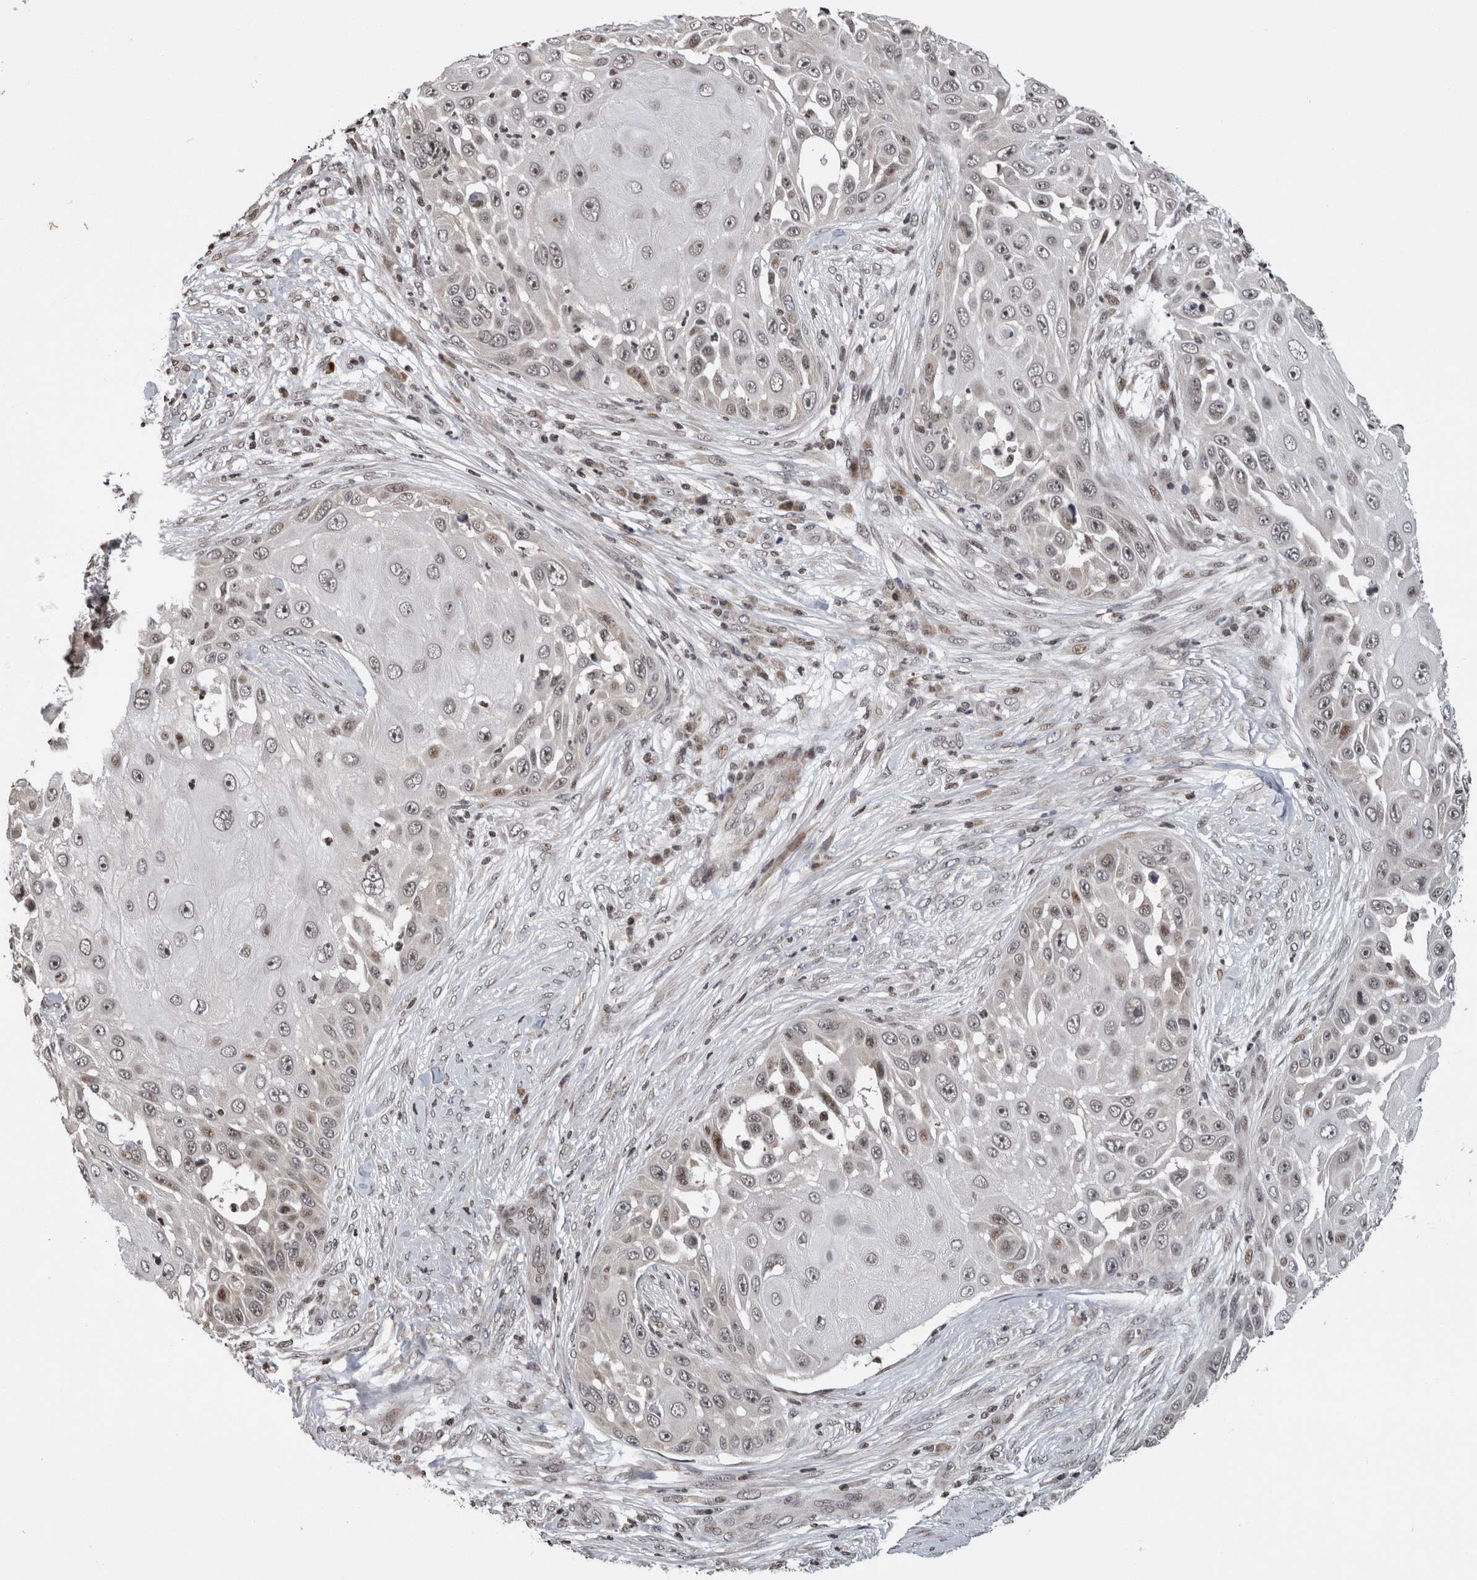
{"staining": {"intensity": "weak", "quantity": "<25%", "location": "nuclear"}, "tissue": "skin cancer", "cell_type": "Tumor cells", "image_type": "cancer", "snomed": [{"axis": "morphology", "description": "Squamous cell carcinoma, NOS"}, {"axis": "topography", "description": "Skin"}], "caption": "IHC histopathology image of neoplastic tissue: human skin cancer (squamous cell carcinoma) stained with DAB displays no significant protein staining in tumor cells. (DAB IHC with hematoxylin counter stain).", "gene": "ZBTB11", "patient": {"sex": "female", "age": 44}}